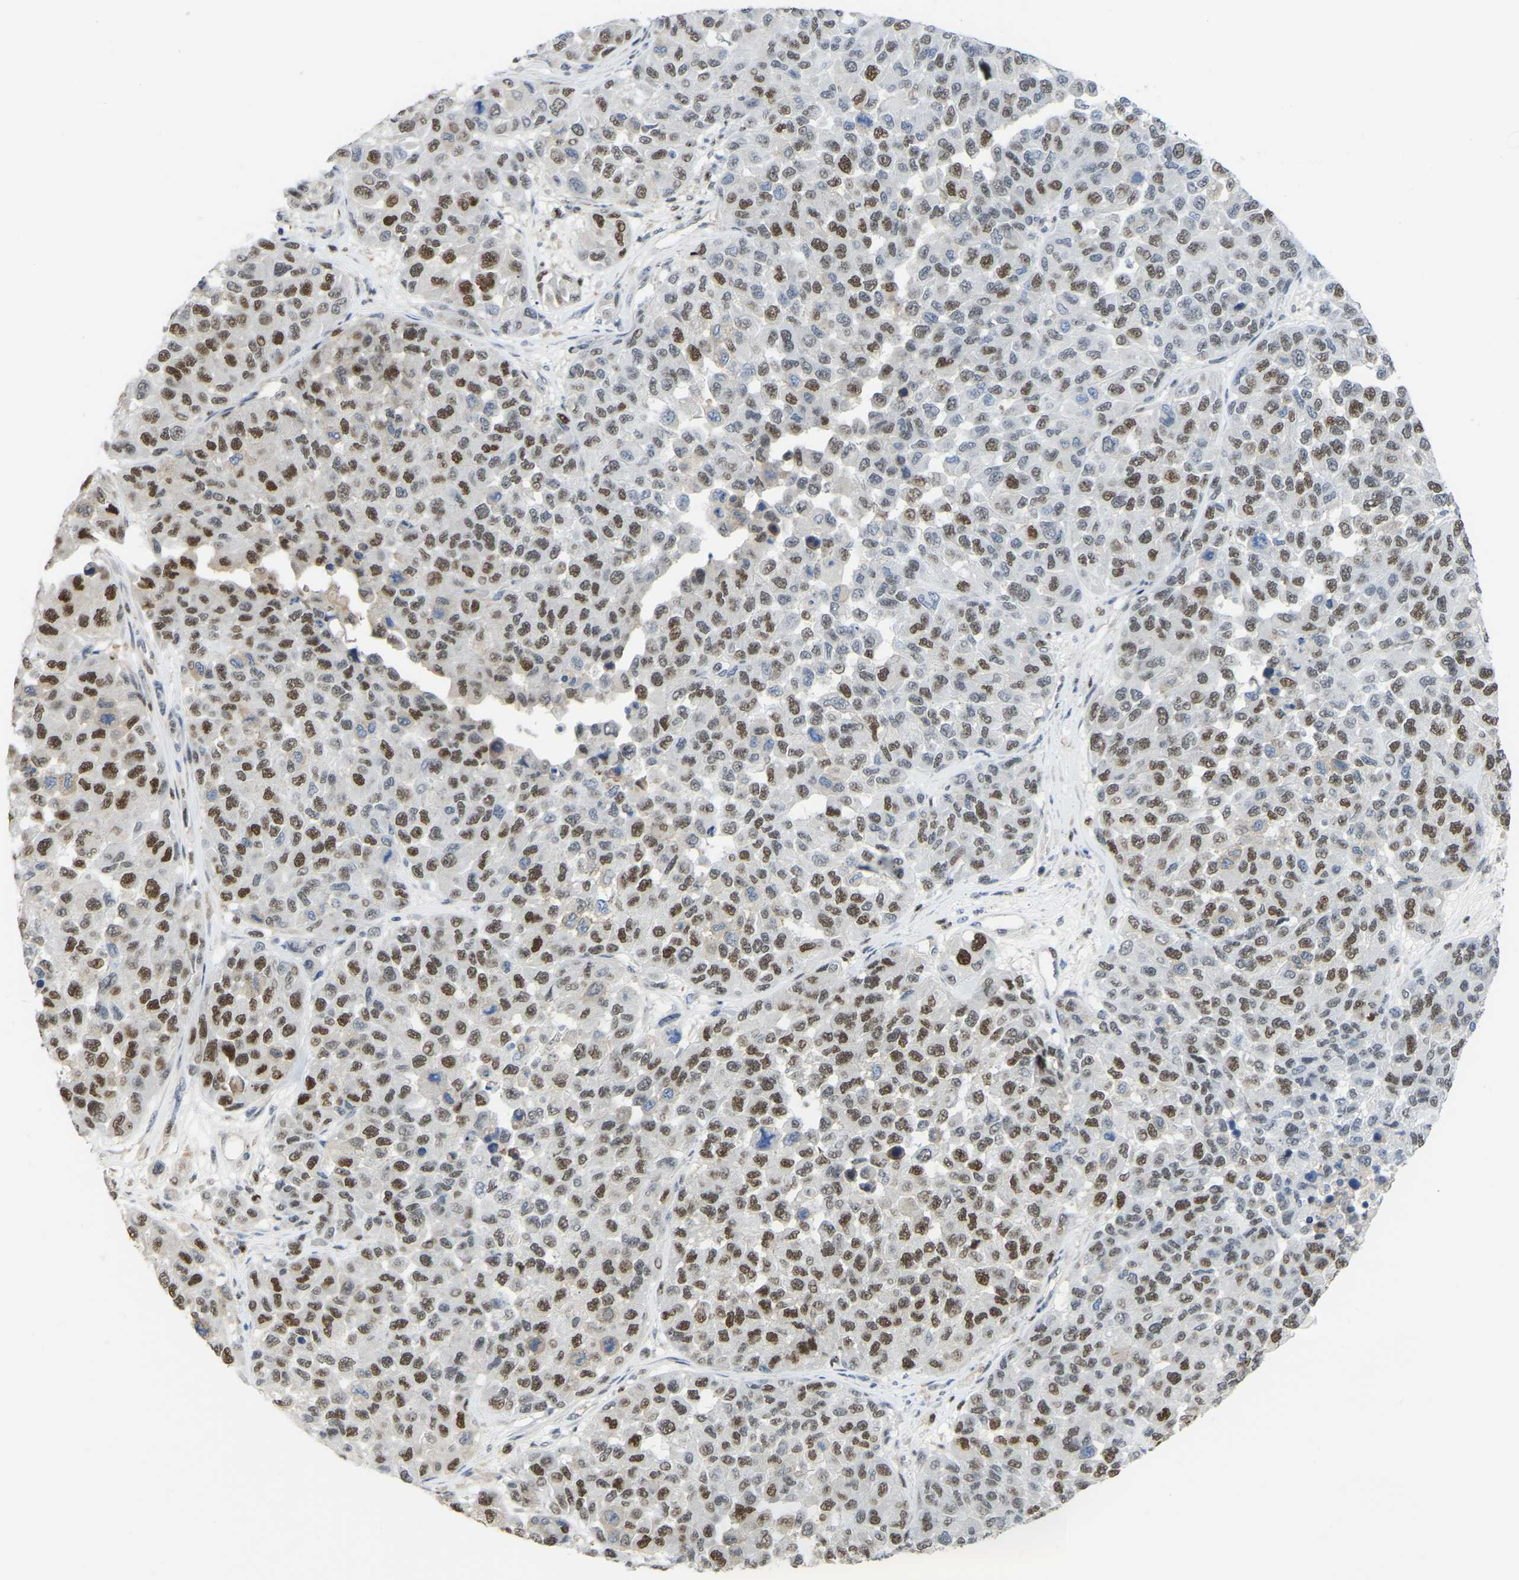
{"staining": {"intensity": "moderate", "quantity": ">75%", "location": "nuclear"}, "tissue": "melanoma", "cell_type": "Tumor cells", "image_type": "cancer", "snomed": [{"axis": "morphology", "description": "Malignant melanoma, NOS"}, {"axis": "topography", "description": "Skin"}], "caption": "IHC image of neoplastic tissue: human melanoma stained using immunohistochemistry demonstrates medium levels of moderate protein expression localized specifically in the nuclear of tumor cells, appearing as a nuclear brown color.", "gene": "KLRG2", "patient": {"sex": "male", "age": 62}}